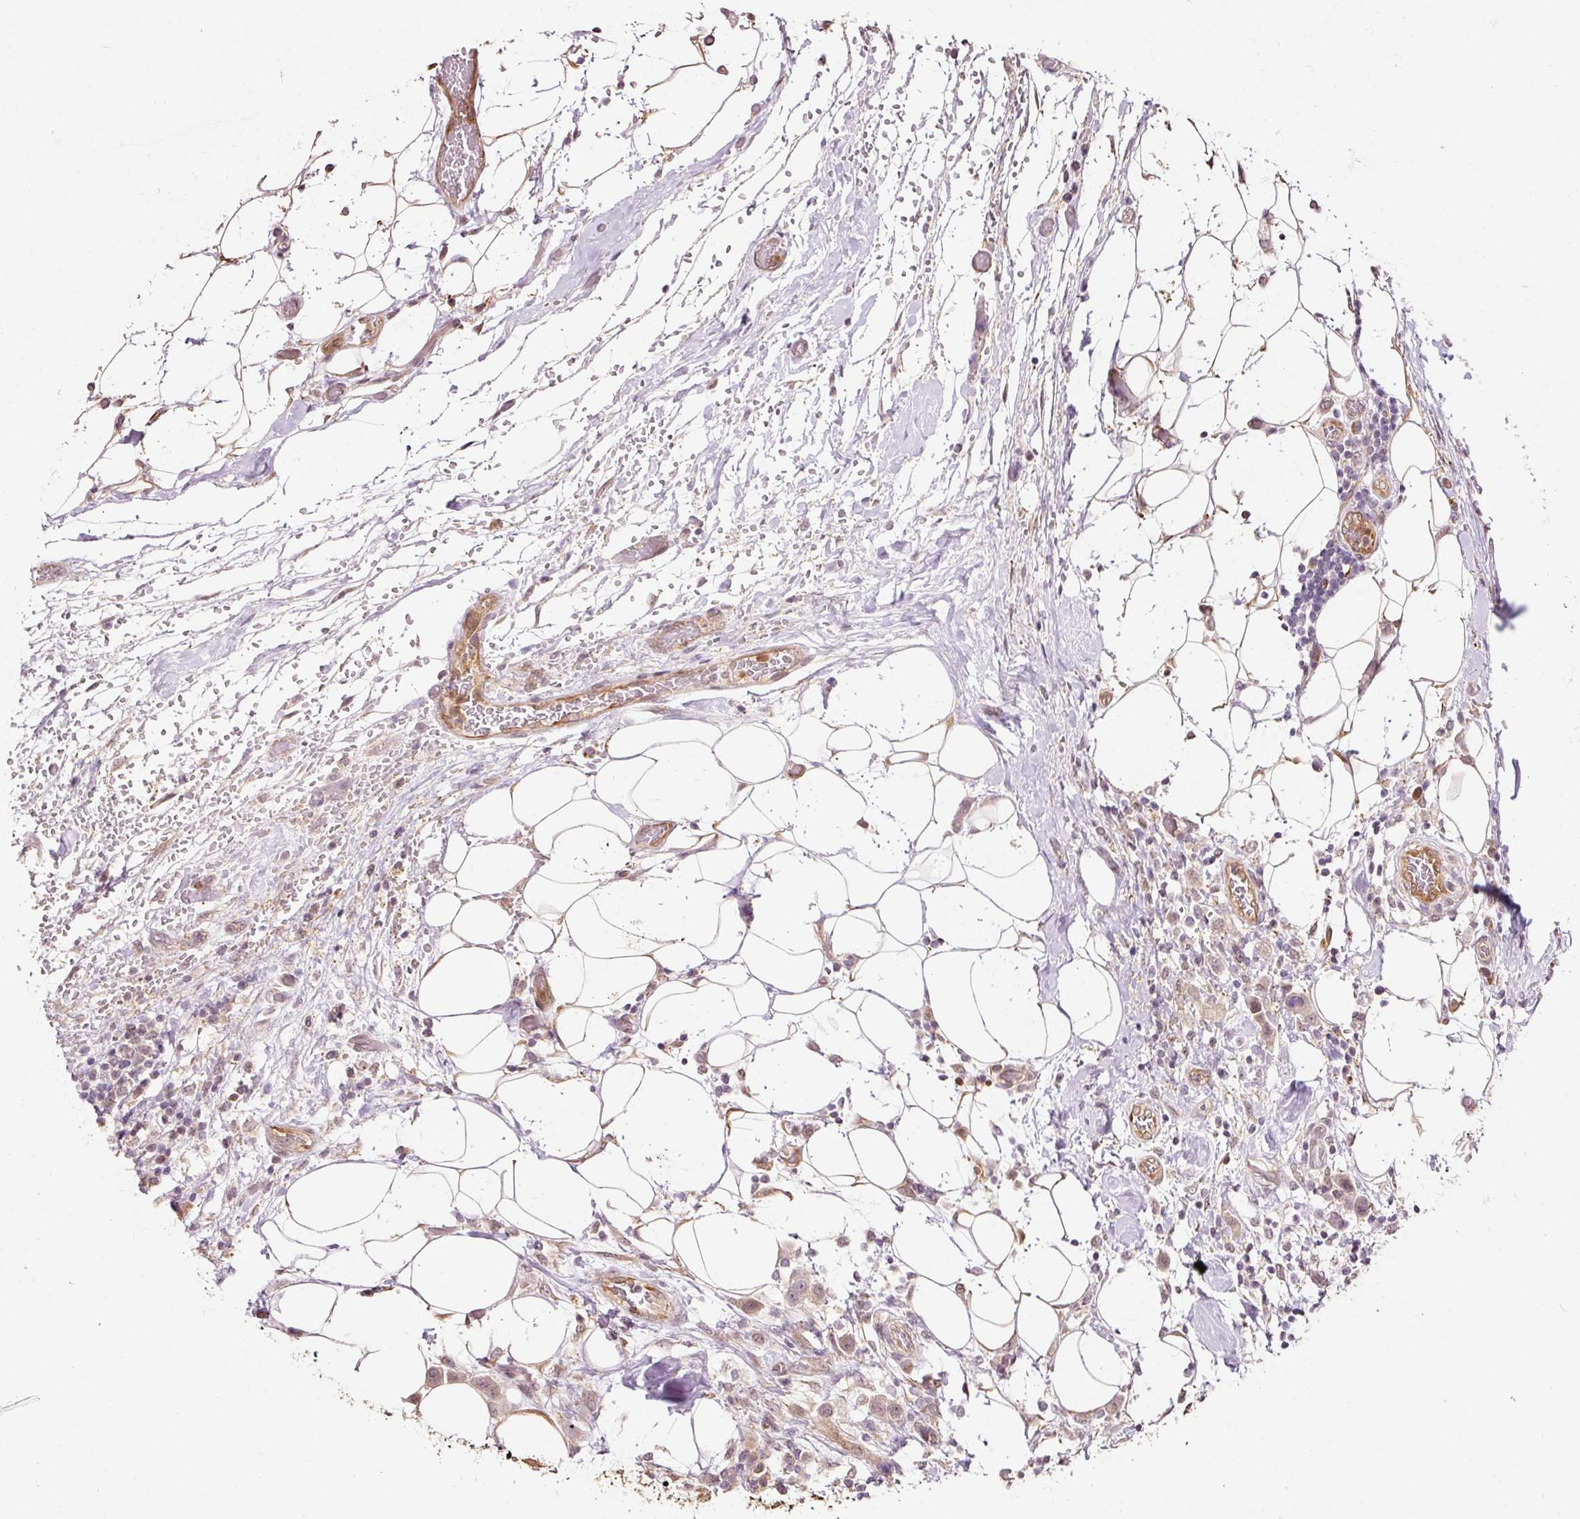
{"staining": {"intensity": "weak", "quantity": "<25%", "location": "cytoplasmic/membranous"}, "tissue": "urothelial cancer", "cell_type": "Tumor cells", "image_type": "cancer", "snomed": [{"axis": "morphology", "description": "Urothelial carcinoma, High grade"}, {"axis": "topography", "description": "Urinary bladder"}], "caption": "This is an immunohistochemistry histopathology image of urothelial carcinoma (high-grade). There is no staining in tumor cells.", "gene": "FBXL14", "patient": {"sex": "male", "age": 50}}